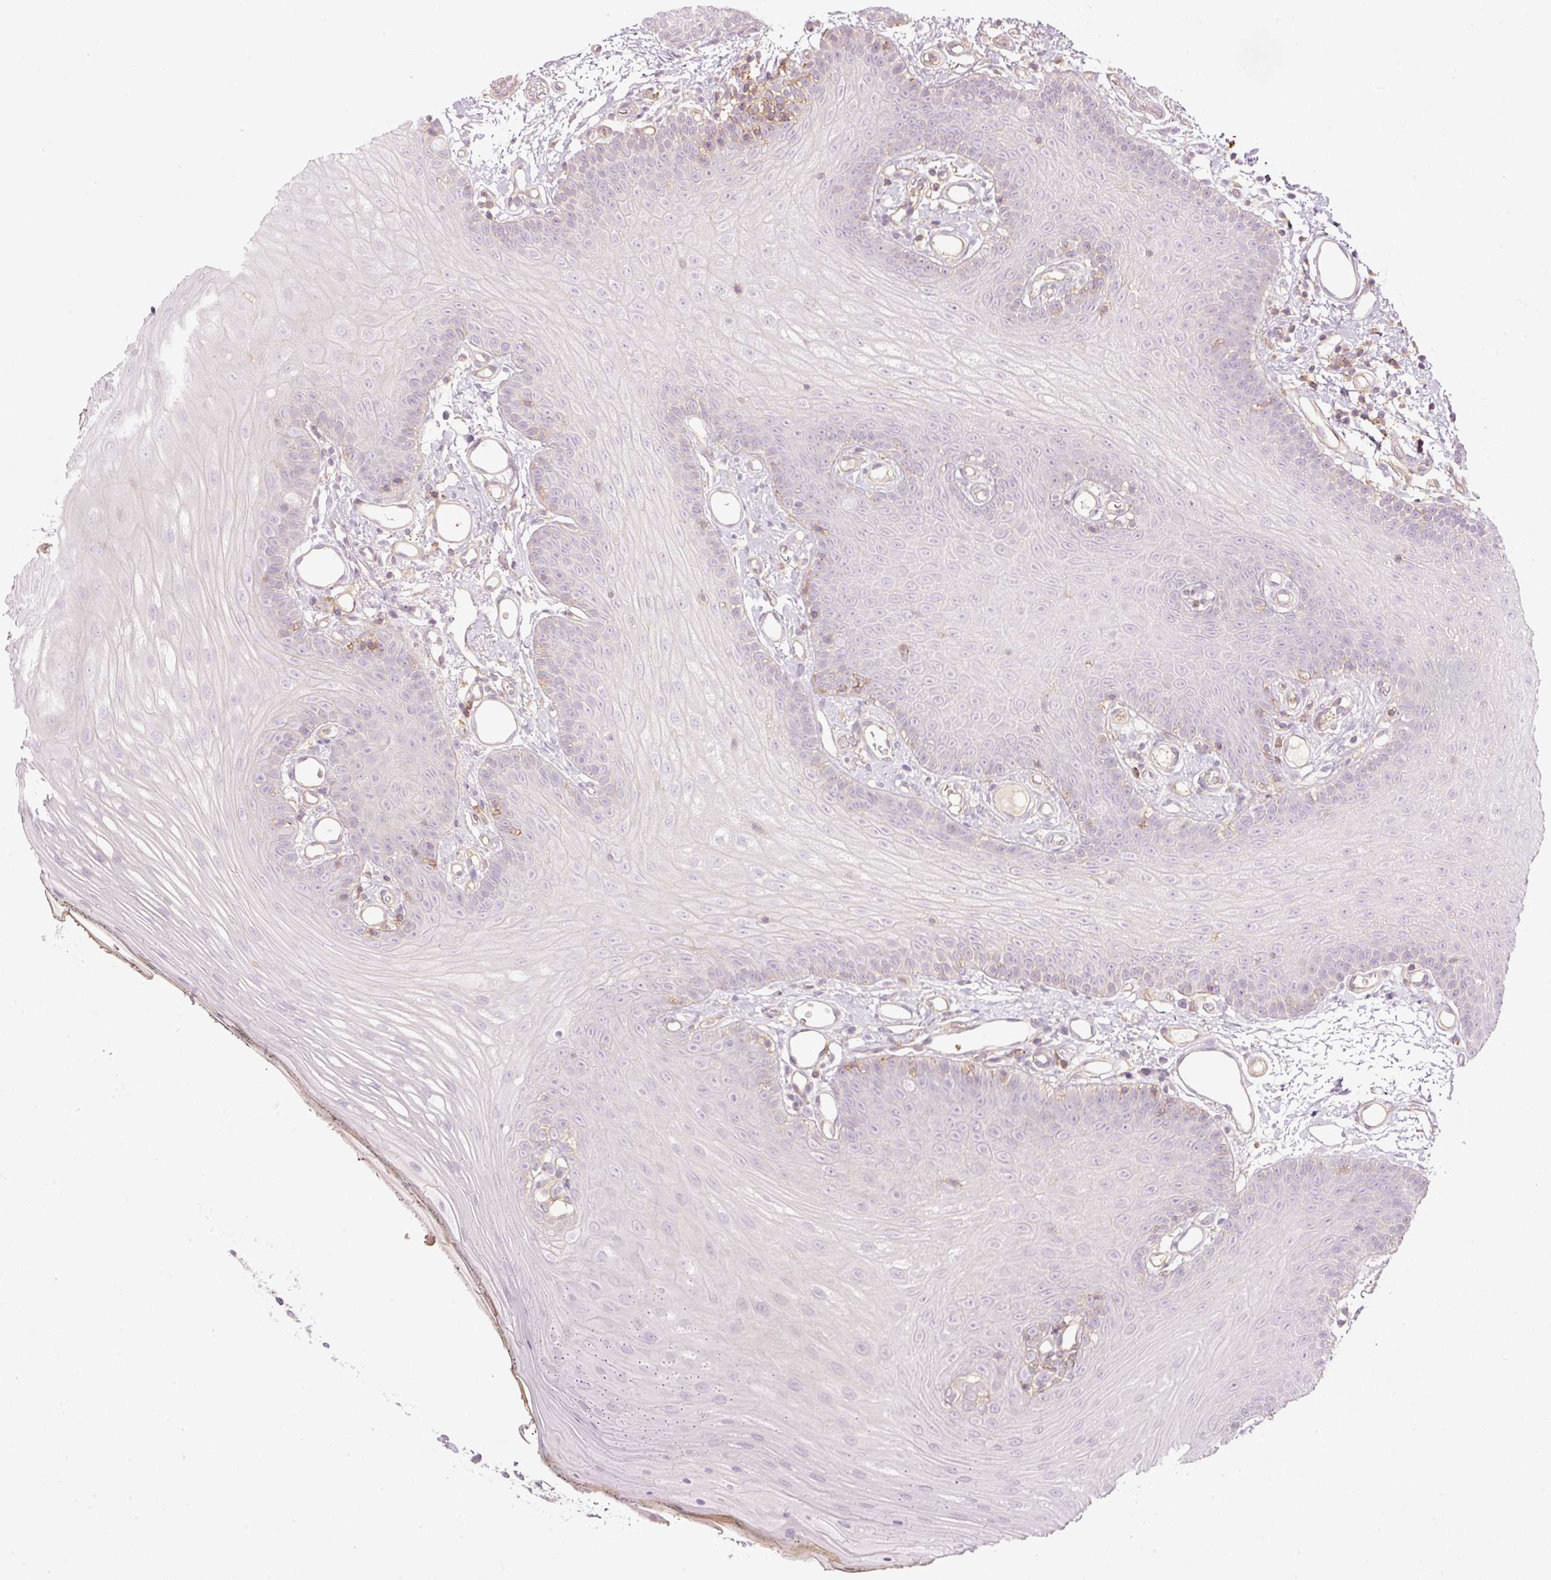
{"staining": {"intensity": "weak", "quantity": "<25%", "location": "cytoplasmic/membranous"}, "tissue": "oral mucosa", "cell_type": "Squamous epithelial cells", "image_type": "normal", "snomed": [{"axis": "morphology", "description": "Normal tissue, NOS"}, {"axis": "morphology", "description": "Squamous cell carcinoma, NOS"}, {"axis": "topography", "description": "Oral tissue"}, {"axis": "topography", "description": "Head-Neck"}], "caption": "Squamous epithelial cells are negative for protein expression in benign human oral mucosa. (DAB immunohistochemistry (IHC) visualized using brightfield microscopy, high magnification).", "gene": "SIPA1", "patient": {"sex": "female", "age": 81}}